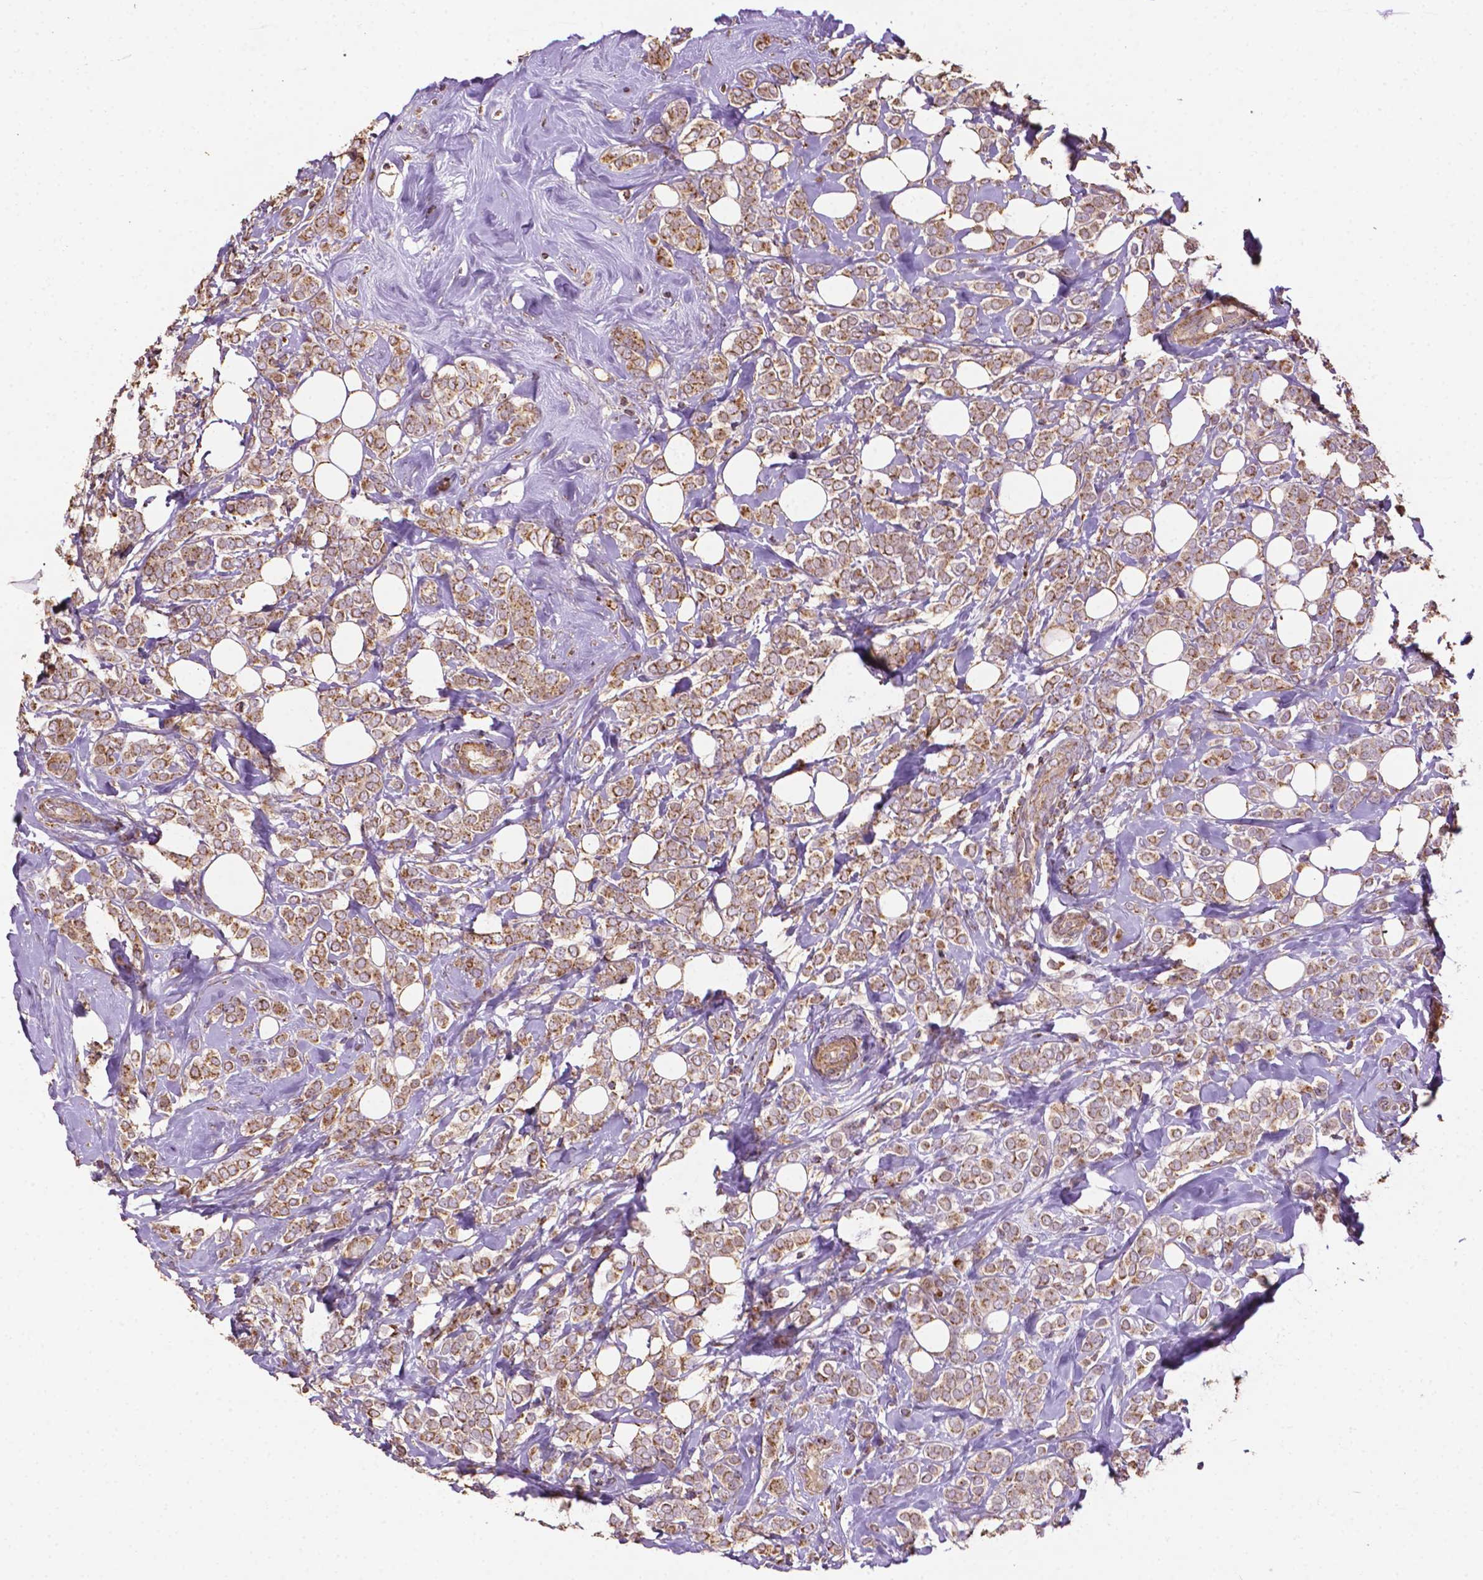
{"staining": {"intensity": "moderate", "quantity": ">75%", "location": "cytoplasmic/membranous"}, "tissue": "breast cancer", "cell_type": "Tumor cells", "image_type": "cancer", "snomed": [{"axis": "morphology", "description": "Lobular carcinoma"}, {"axis": "topography", "description": "Breast"}], "caption": "Approximately >75% of tumor cells in human lobular carcinoma (breast) show moderate cytoplasmic/membranous protein expression as visualized by brown immunohistochemical staining.", "gene": "LRR1", "patient": {"sex": "female", "age": 49}}